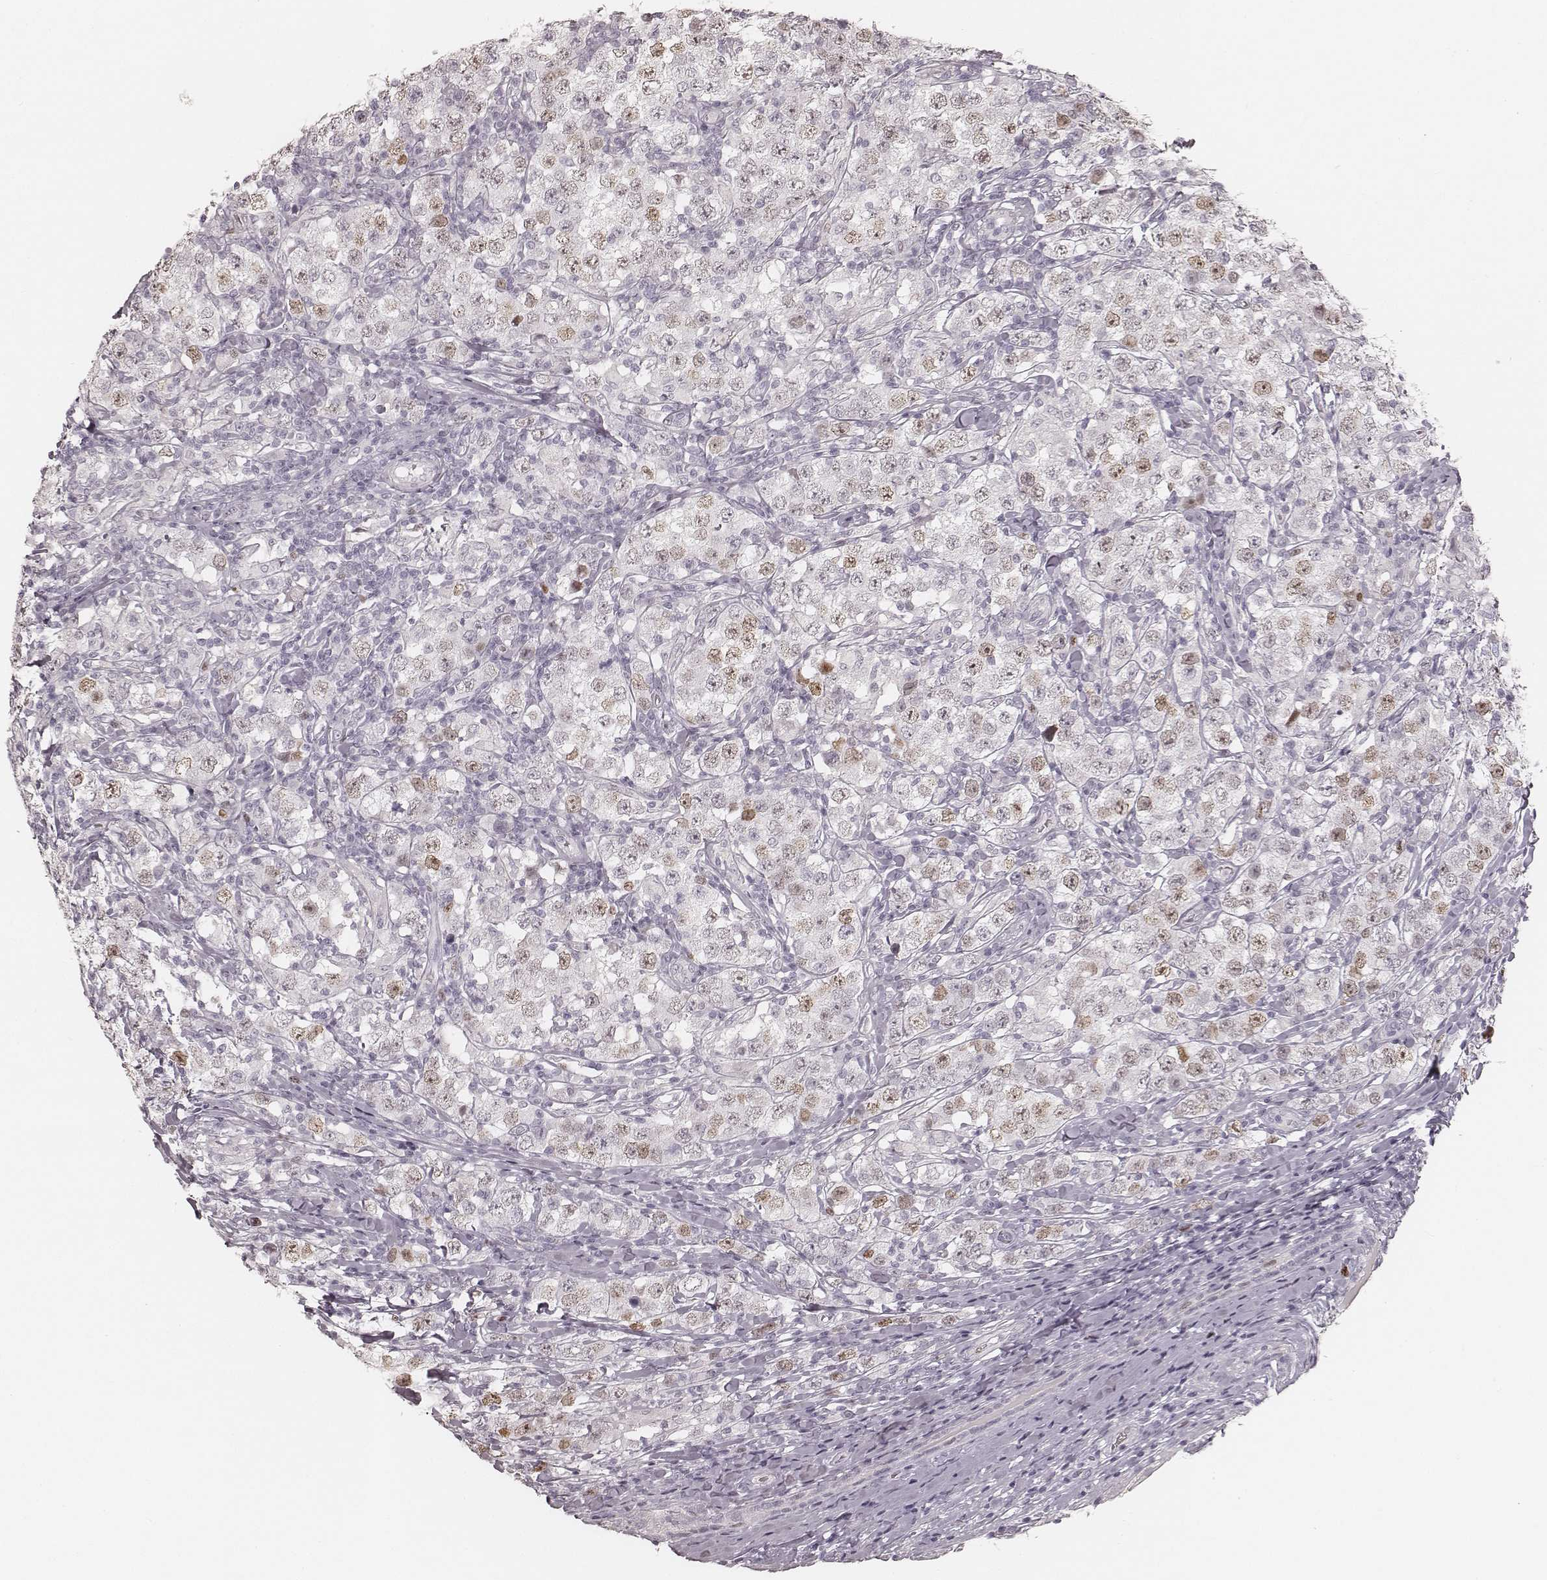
{"staining": {"intensity": "weak", "quantity": ">75%", "location": "nuclear"}, "tissue": "testis cancer", "cell_type": "Tumor cells", "image_type": "cancer", "snomed": [{"axis": "morphology", "description": "Seminoma, NOS"}, {"axis": "morphology", "description": "Carcinoma, Embryonal, NOS"}, {"axis": "topography", "description": "Testis"}], "caption": "Seminoma (testis) tissue exhibits weak nuclear positivity in approximately >75% of tumor cells", "gene": "TEX37", "patient": {"sex": "male", "age": 41}}